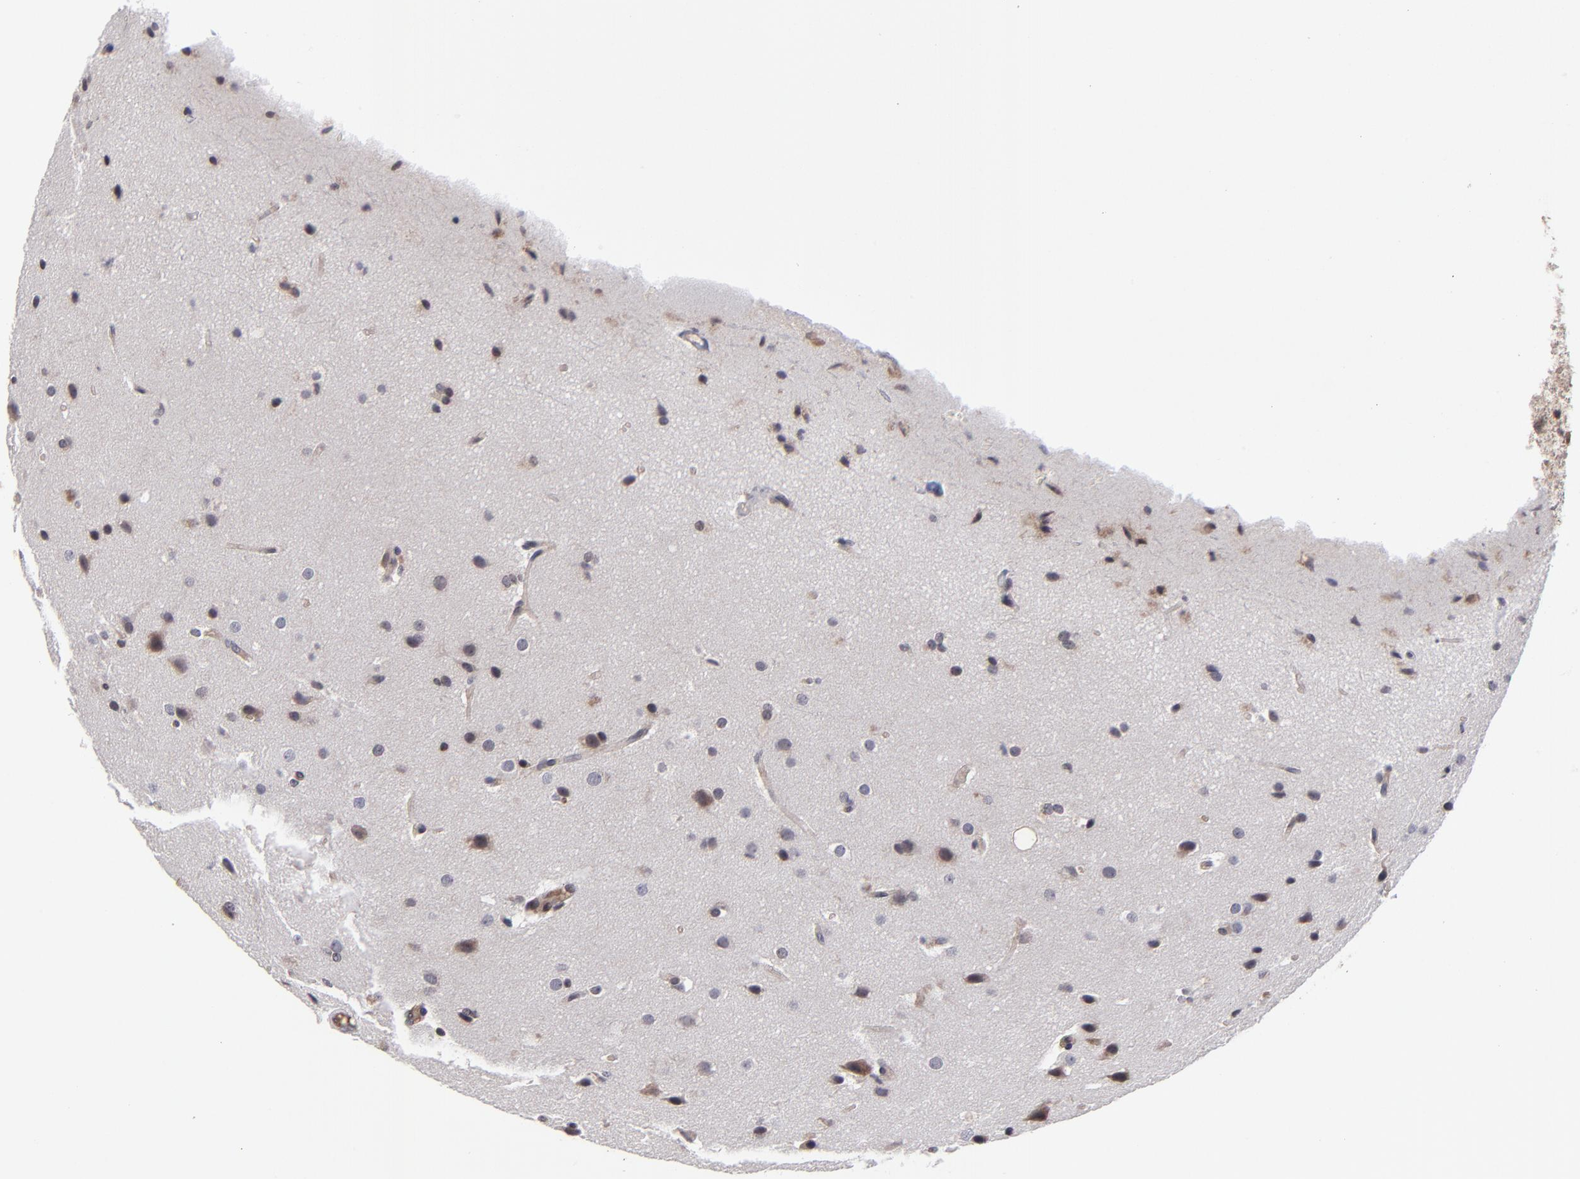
{"staining": {"intensity": "moderate", "quantity": "25%-75%", "location": "cytoplasmic/membranous"}, "tissue": "glioma", "cell_type": "Tumor cells", "image_type": "cancer", "snomed": [{"axis": "morphology", "description": "Glioma, malignant, Low grade"}, {"axis": "topography", "description": "Cerebral cortex"}], "caption": "A medium amount of moderate cytoplasmic/membranous expression is seen in approximately 25%-75% of tumor cells in malignant glioma (low-grade) tissue. The staining is performed using DAB (3,3'-diaminobenzidine) brown chromogen to label protein expression. The nuclei are counter-stained blue using hematoxylin.", "gene": "UBE2L6", "patient": {"sex": "female", "age": 47}}